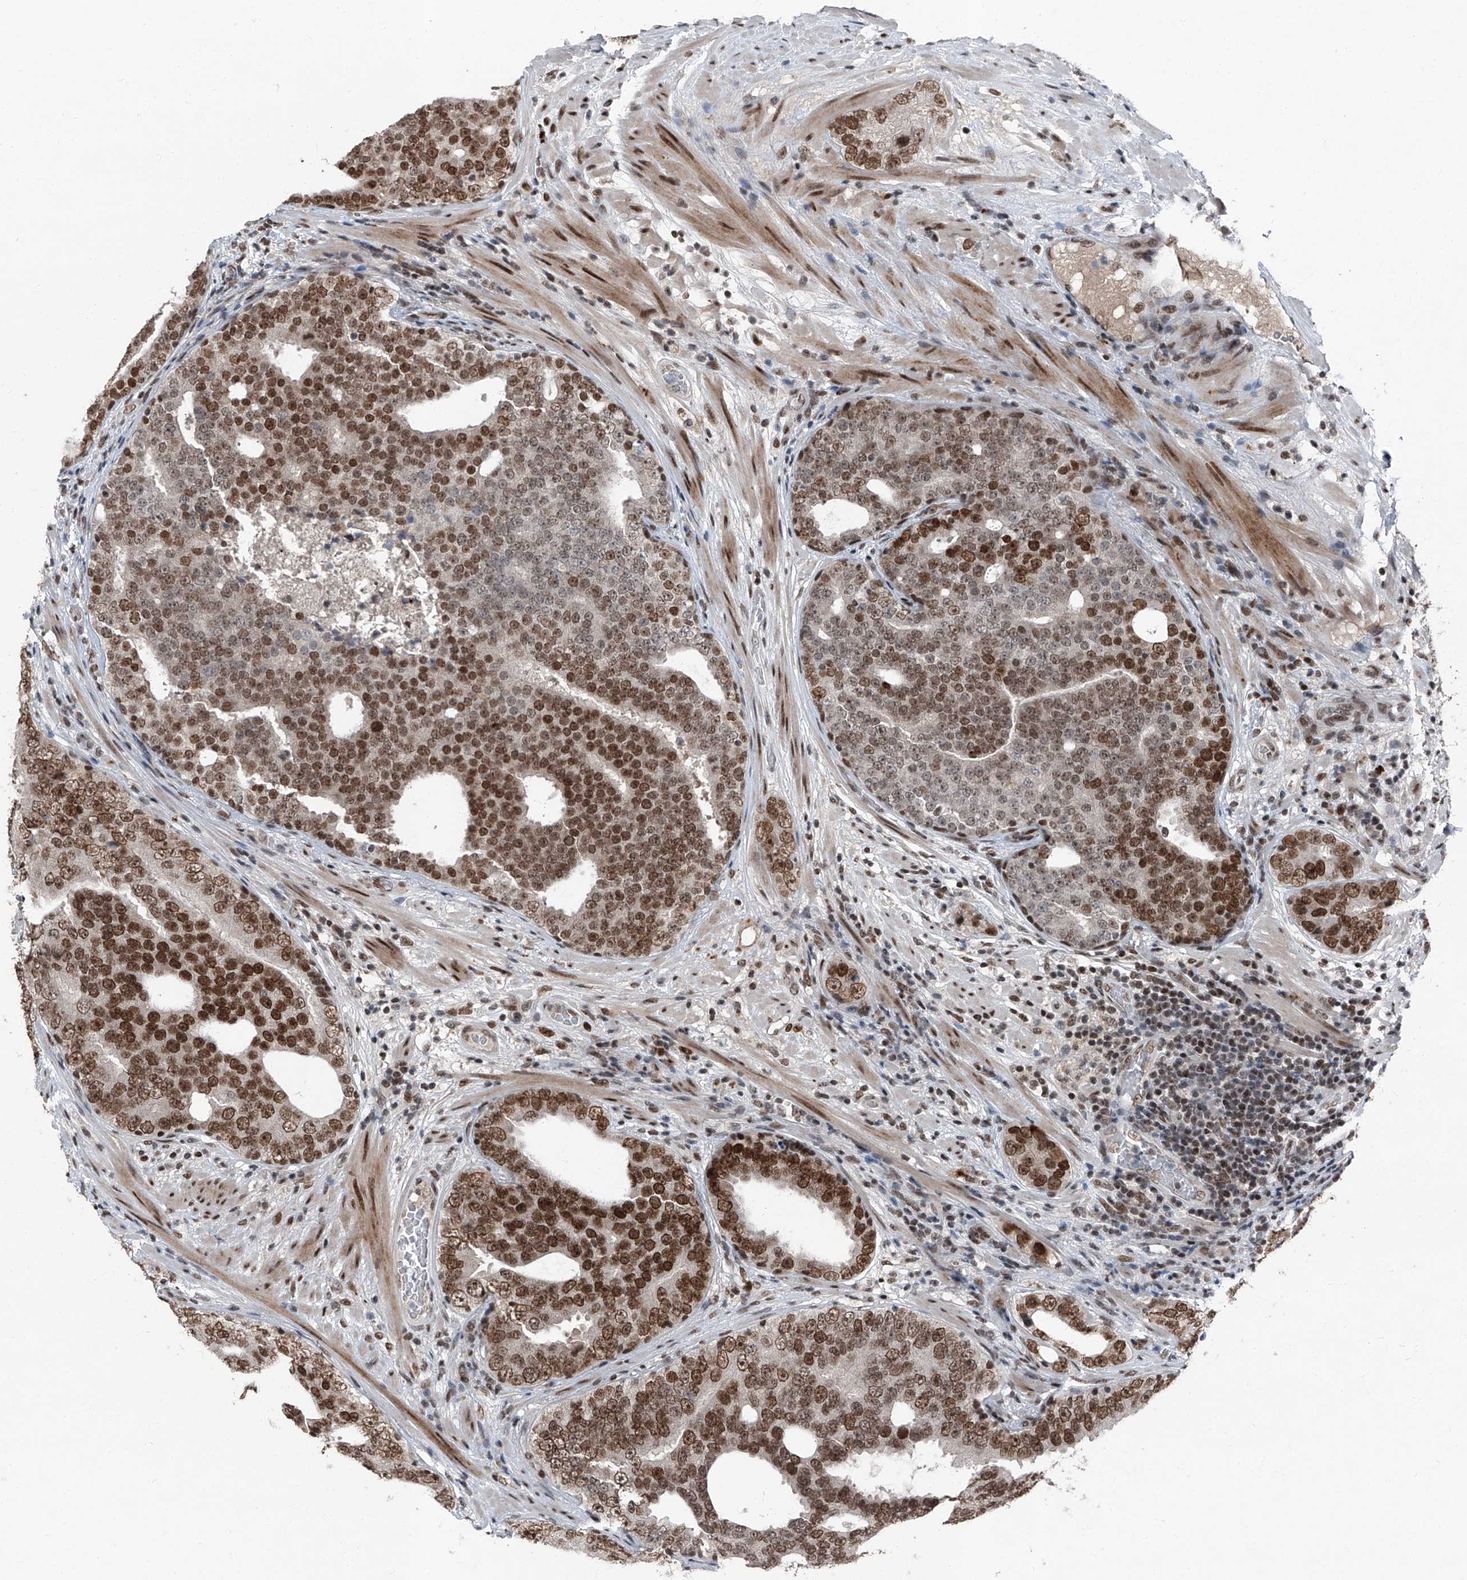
{"staining": {"intensity": "strong", "quantity": ">75%", "location": "nuclear"}, "tissue": "prostate cancer", "cell_type": "Tumor cells", "image_type": "cancer", "snomed": [{"axis": "morphology", "description": "Adenocarcinoma, High grade"}, {"axis": "topography", "description": "Prostate"}], "caption": "Immunohistochemistry (IHC) micrograph of neoplastic tissue: high-grade adenocarcinoma (prostate) stained using immunohistochemistry (IHC) displays high levels of strong protein expression localized specifically in the nuclear of tumor cells, appearing as a nuclear brown color.", "gene": "BMI1", "patient": {"sex": "male", "age": 56}}